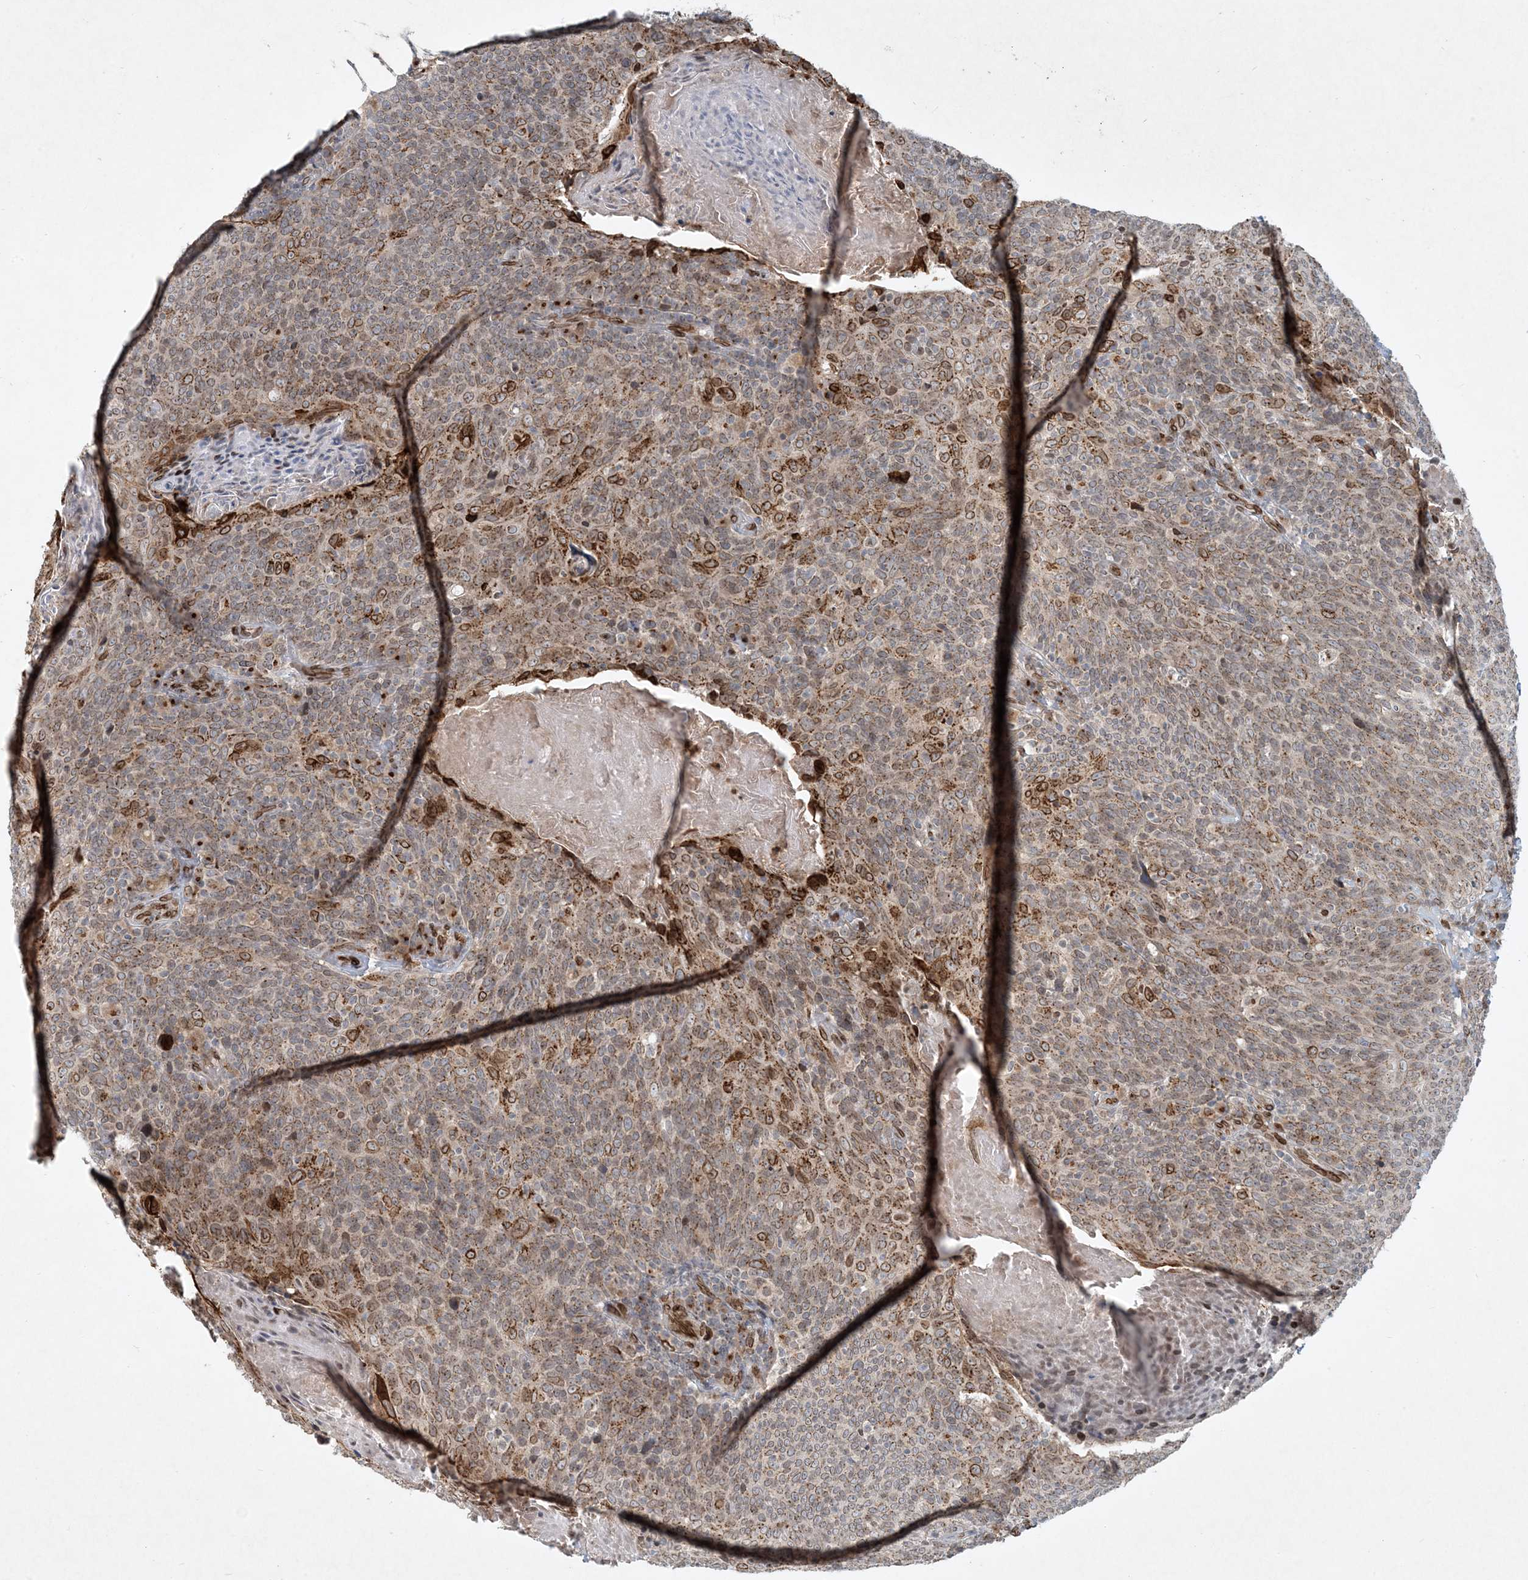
{"staining": {"intensity": "moderate", "quantity": ">75%", "location": "cytoplasmic/membranous"}, "tissue": "head and neck cancer", "cell_type": "Tumor cells", "image_type": "cancer", "snomed": [{"axis": "morphology", "description": "Squamous cell carcinoma, NOS"}, {"axis": "morphology", "description": "Squamous cell carcinoma, metastatic, NOS"}, {"axis": "topography", "description": "Lymph node"}, {"axis": "topography", "description": "Head-Neck"}], "caption": "This is an image of IHC staining of head and neck cancer (squamous cell carcinoma), which shows moderate staining in the cytoplasmic/membranous of tumor cells.", "gene": "SLC35A2", "patient": {"sex": "male", "age": 62}}